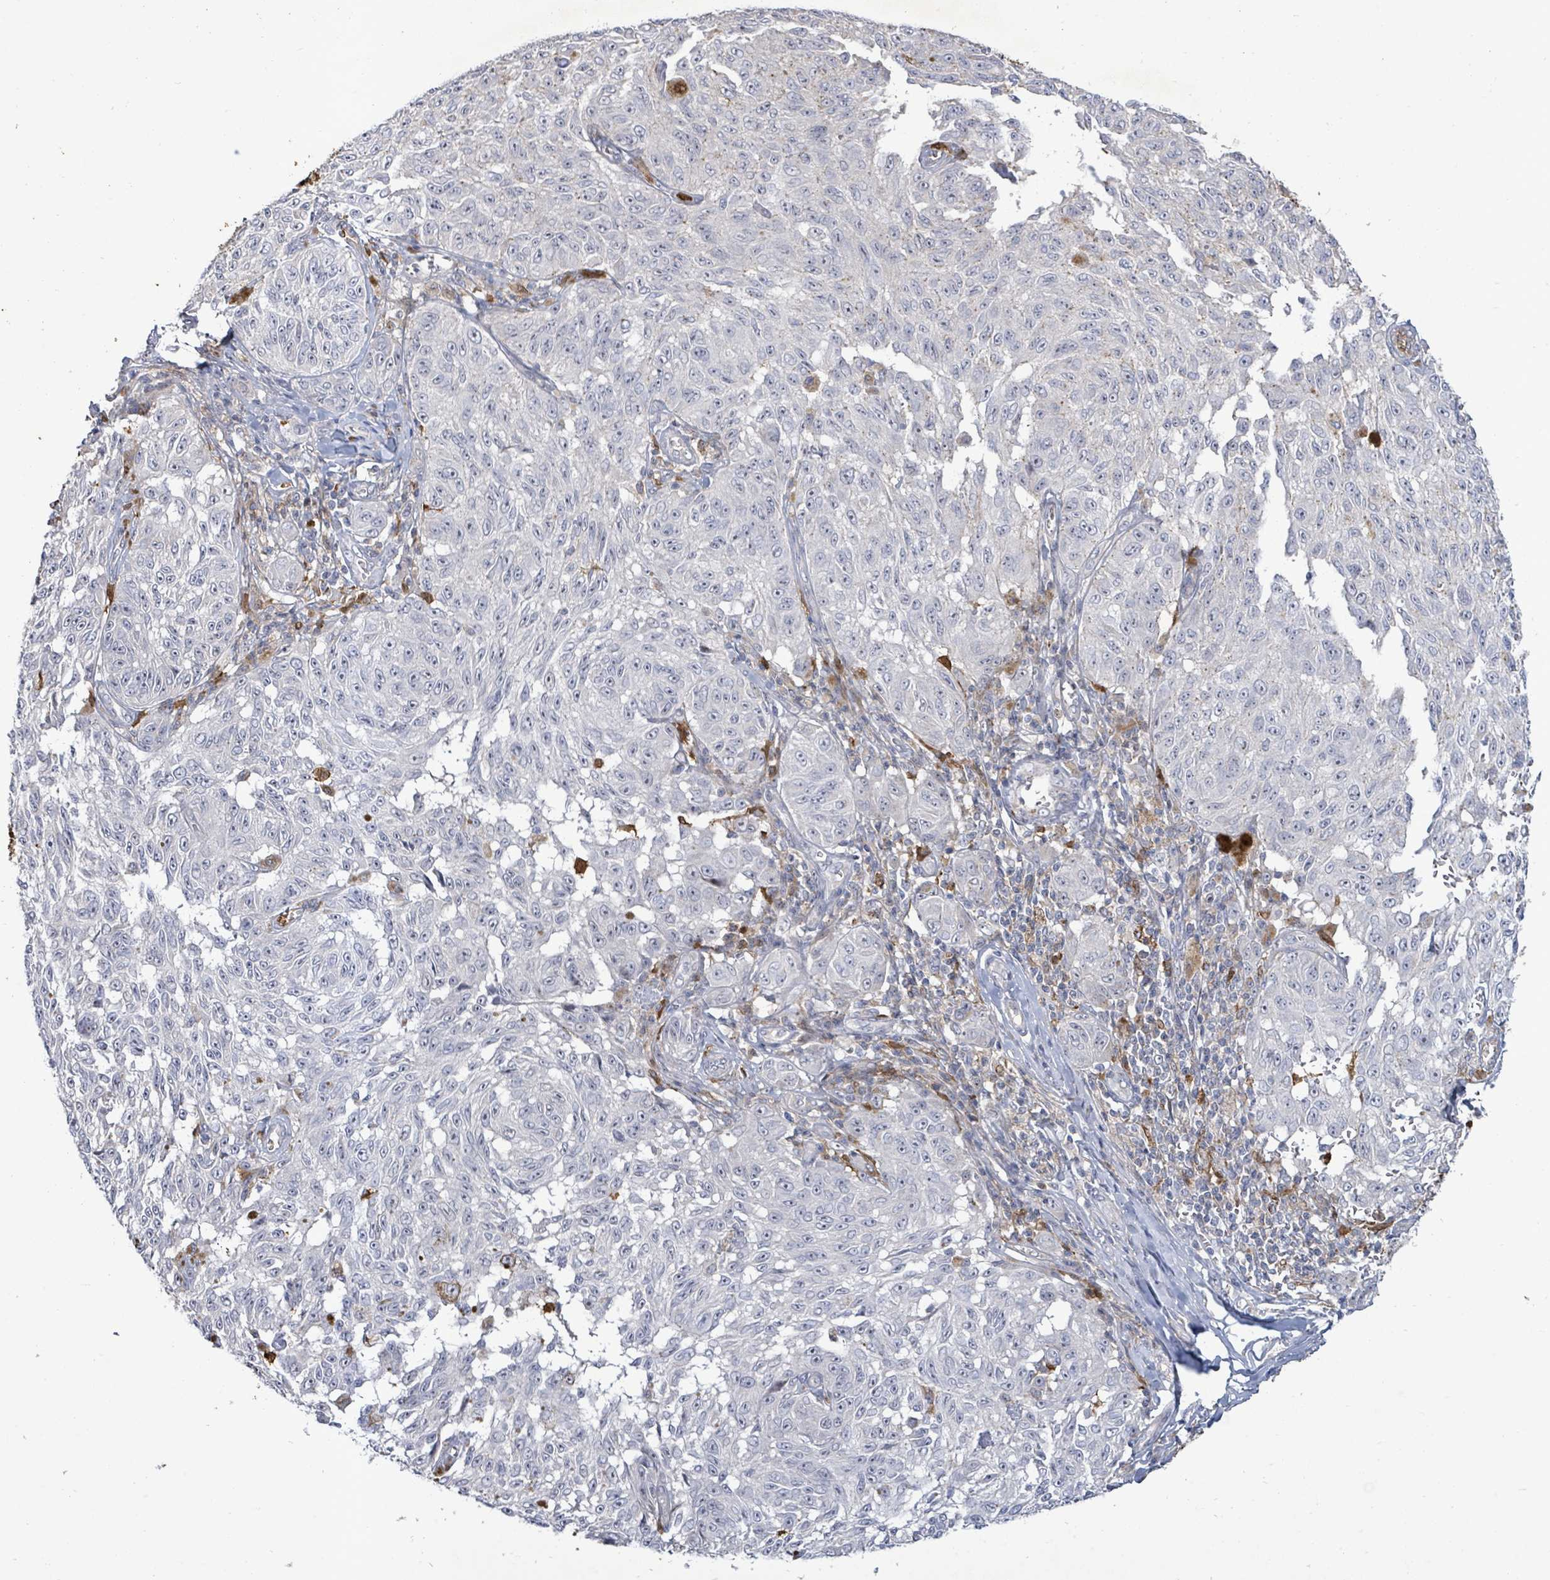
{"staining": {"intensity": "negative", "quantity": "none", "location": "none"}, "tissue": "melanoma", "cell_type": "Tumor cells", "image_type": "cancer", "snomed": [{"axis": "morphology", "description": "Malignant melanoma, NOS"}, {"axis": "topography", "description": "Skin"}], "caption": "There is no significant expression in tumor cells of melanoma.", "gene": "FAM210A", "patient": {"sex": "male", "age": 68}}